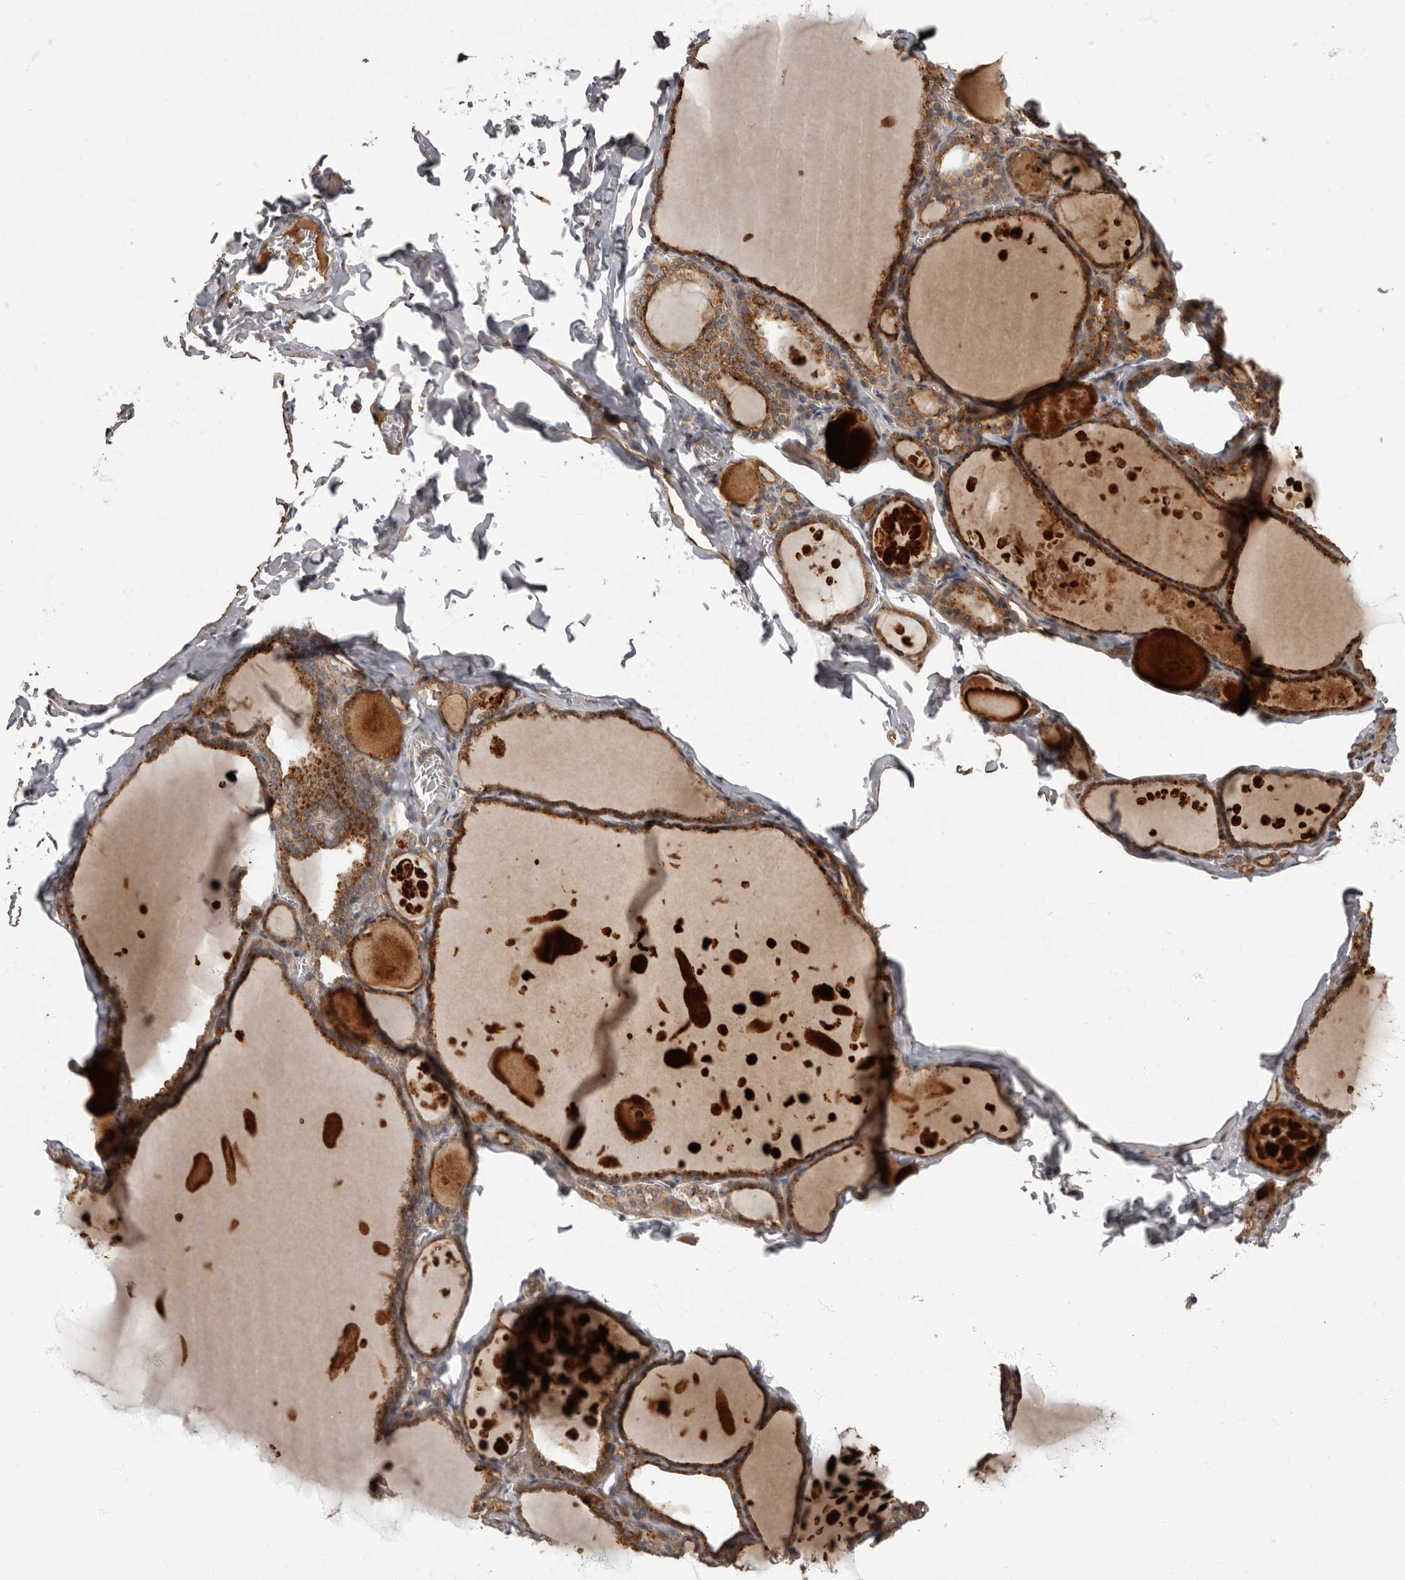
{"staining": {"intensity": "moderate", "quantity": ">75%", "location": "cytoplasmic/membranous"}, "tissue": "thyroid gland", "cell_type": "Glandular cells", "image_type": "normal", "snomed": [{"axis": "morphology", "description": "Normal tissue, NOS"}, {"axis": "topography", "description": "Thyroid gland"}], "caption": "Normal thyroid gland exhibits moderate cytoplasmic/membranous staining in approximately >75% of glandular cells.", "gene": "ADCY2", "patient": {"sex": "male", "age": 56}}